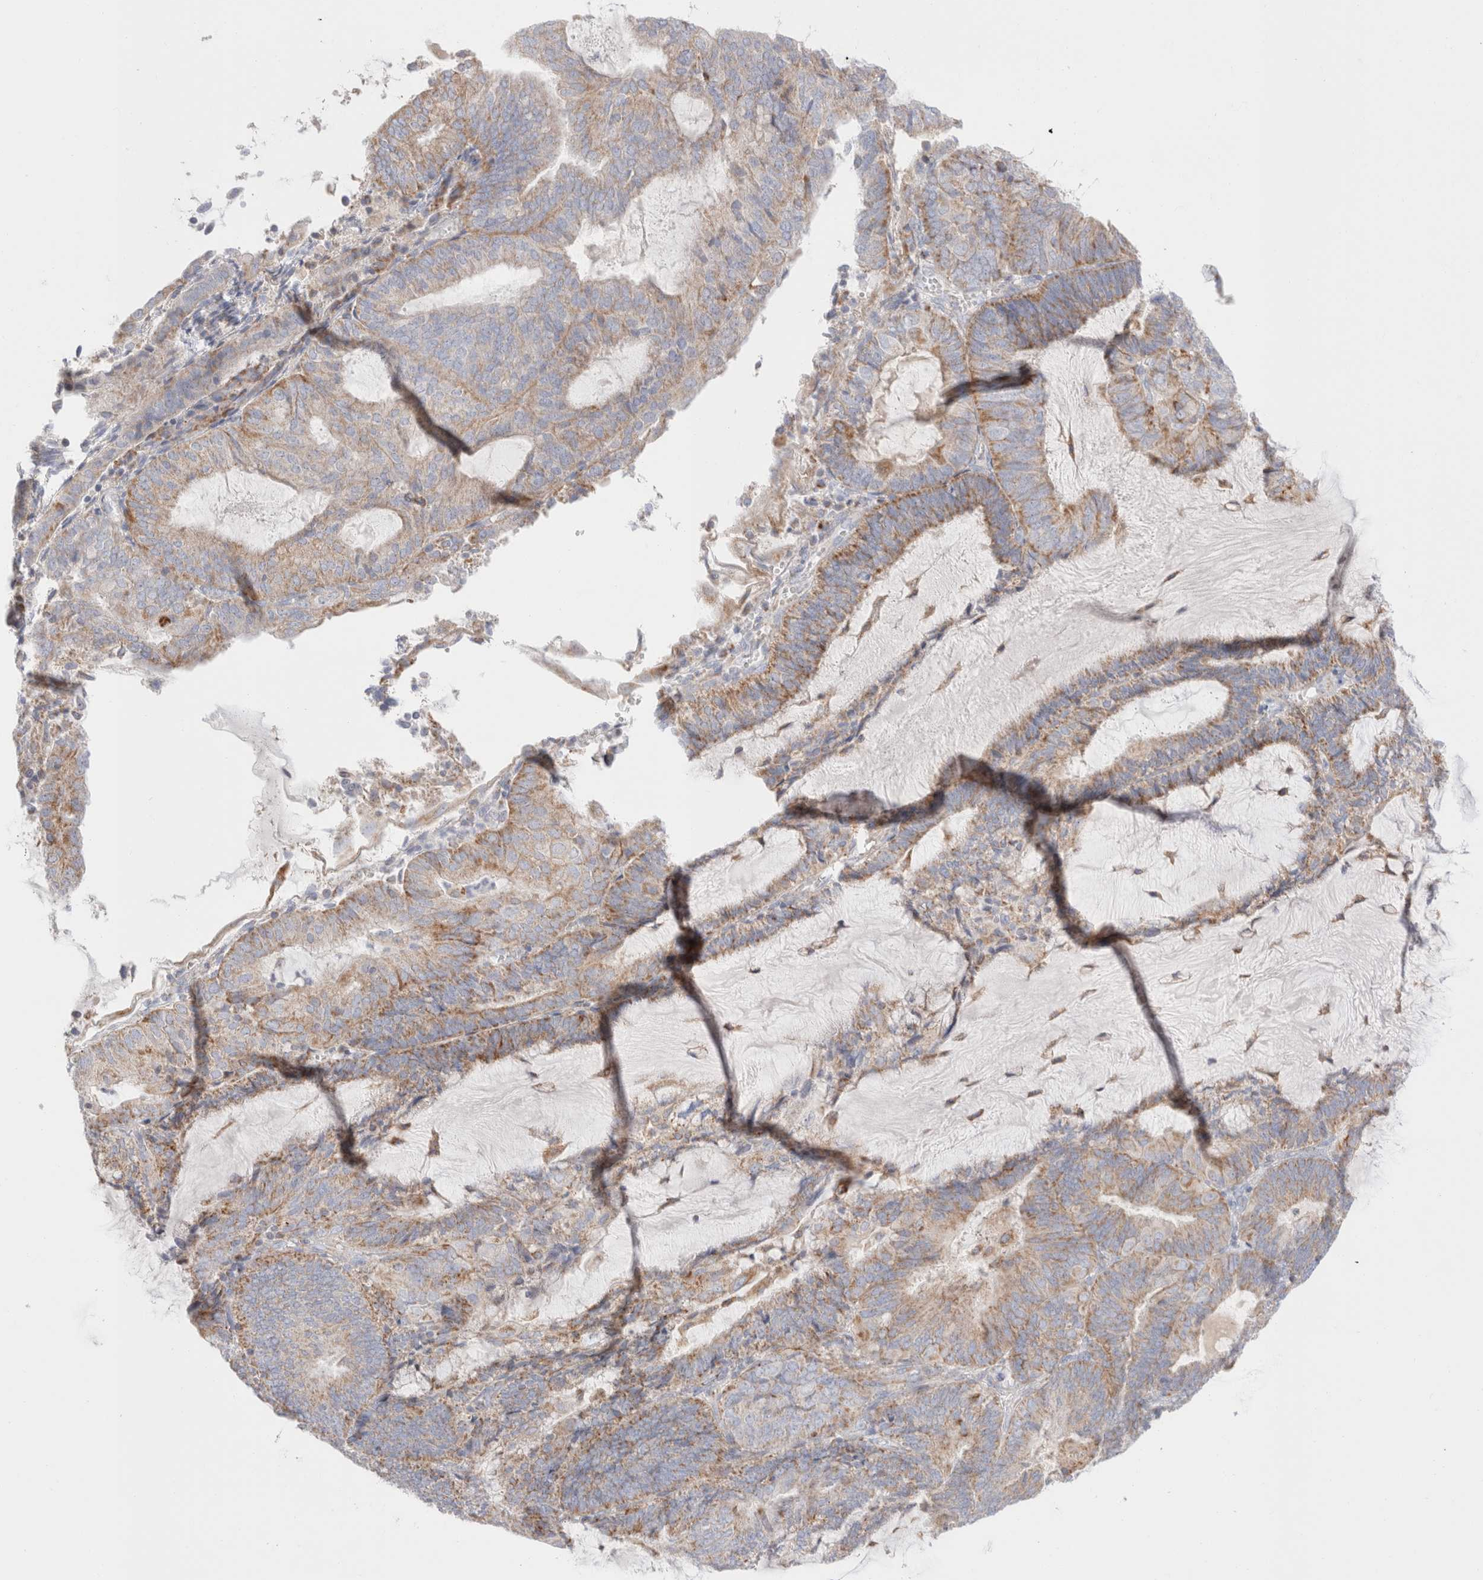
{"staining": {"intensity": "weak", "quantity": ">75%", "location": "cytoplasmic/membranous"}, "tissue": "endometrial cancer", "cell_type": "Tumor cells", "image_type": "cancer", "snomed": [{"axis": "morphology", "description": "Adenocarcinoma, NOS"}, {"axis": "topography", "description": "Endometrium"}], "caption": "Brown immunohistochemical staining in human endometrial cancer shows weak cytoplasmic/membranous positivity in about >75% of tumor cells. Nuclei are stained in blue.", "gene": "ATP6V1C1", "patient": {"sex": "female", "age": 81}}